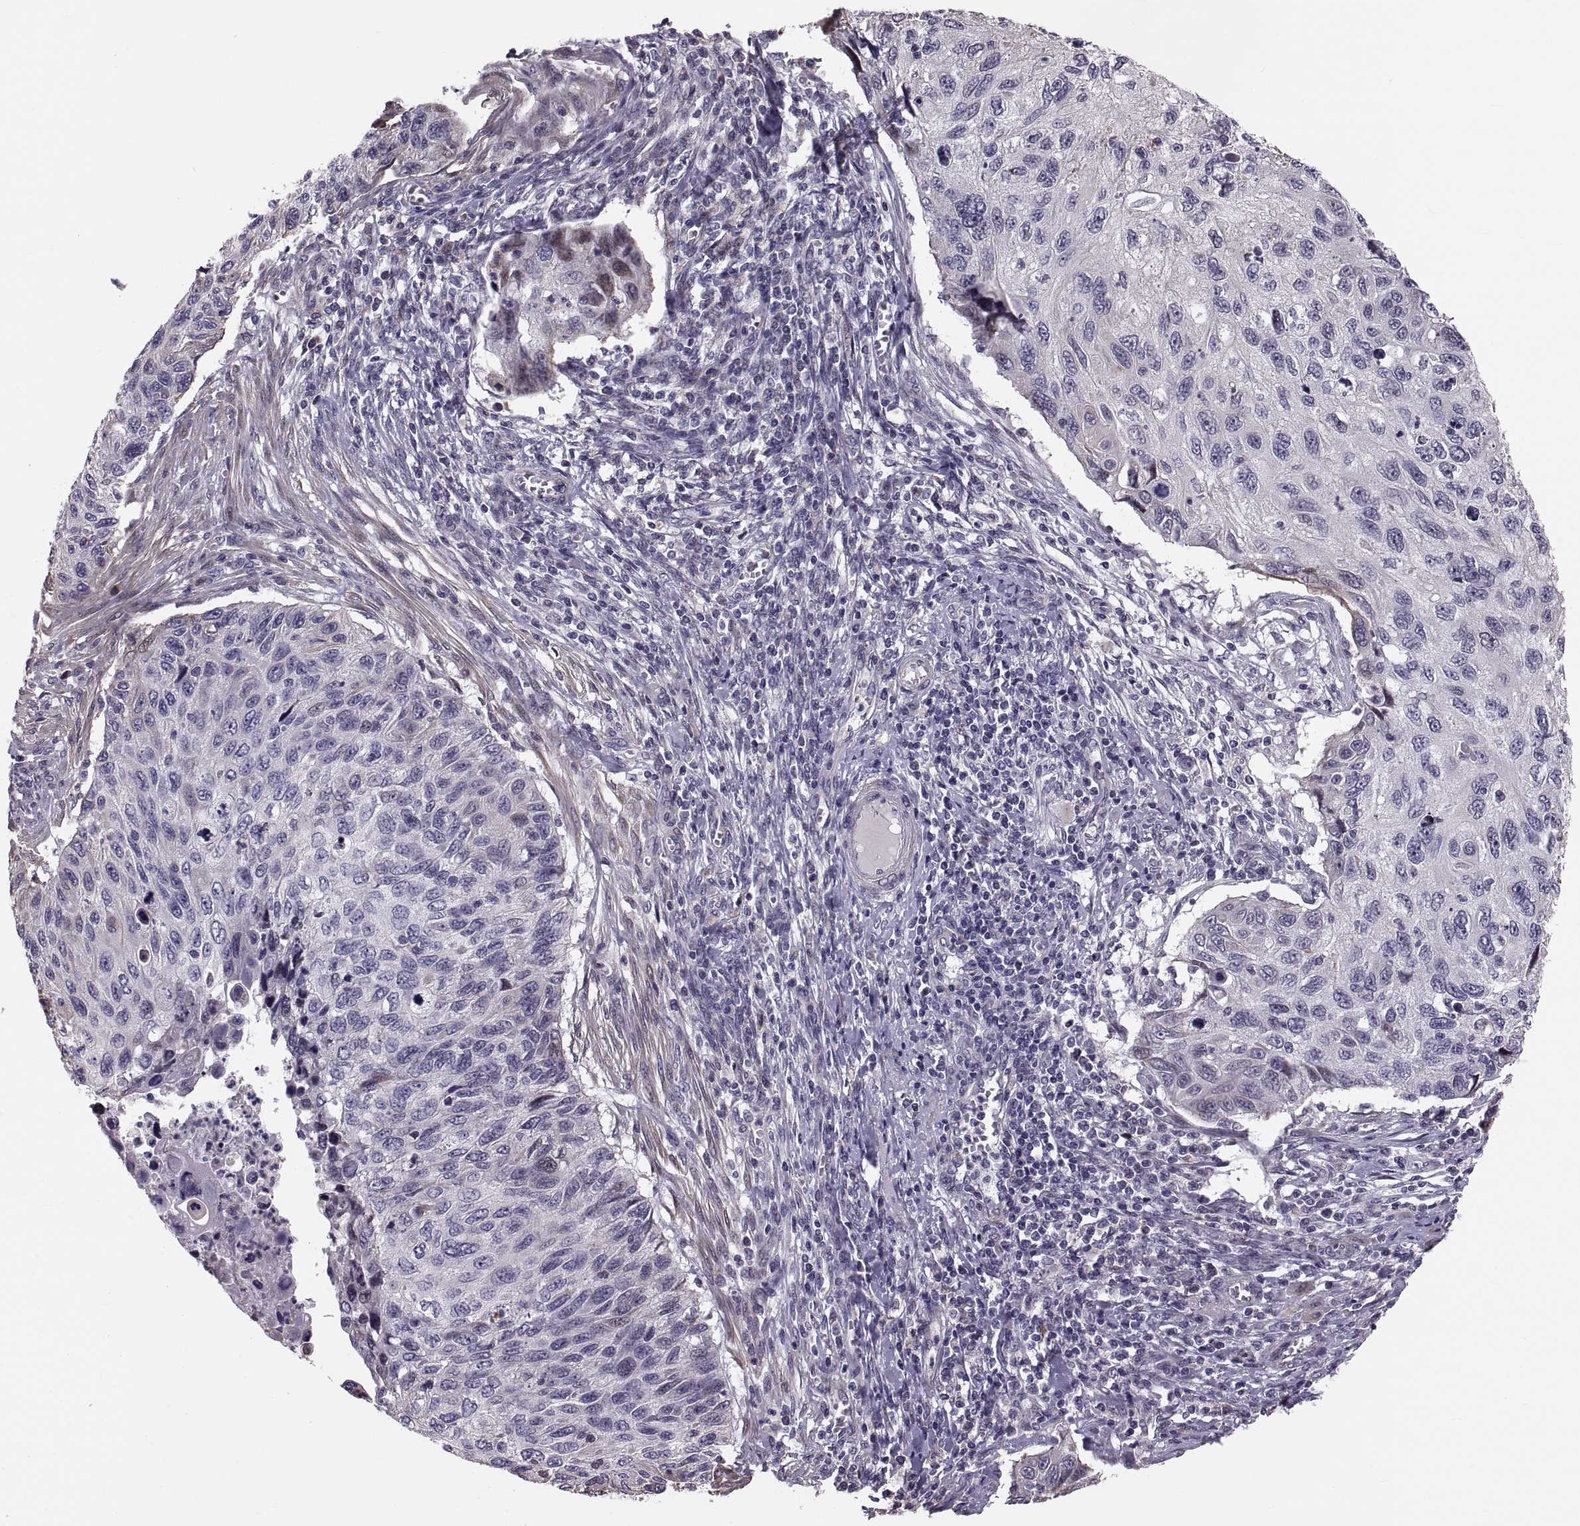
{"staining": {"intensity": "negative", "quantity": "none", "location": "none"}, "tissue": "cervical cancer", "cell_type": "Tumor cells", "image_type": "cancer", "snomed": [{"axis": "morphology", "description": "Squamous cell carcinoma, NOS"}, {"axis": "topography", "description": "Cervix"}], "caption": "Tumor cells show no significant protein positivity in cervical squamous cell carcinoma. (DAB IHC with hematoxylin counter stain).", "gene": "ANO1", "patient": {"sex": "female", "age": 70}}